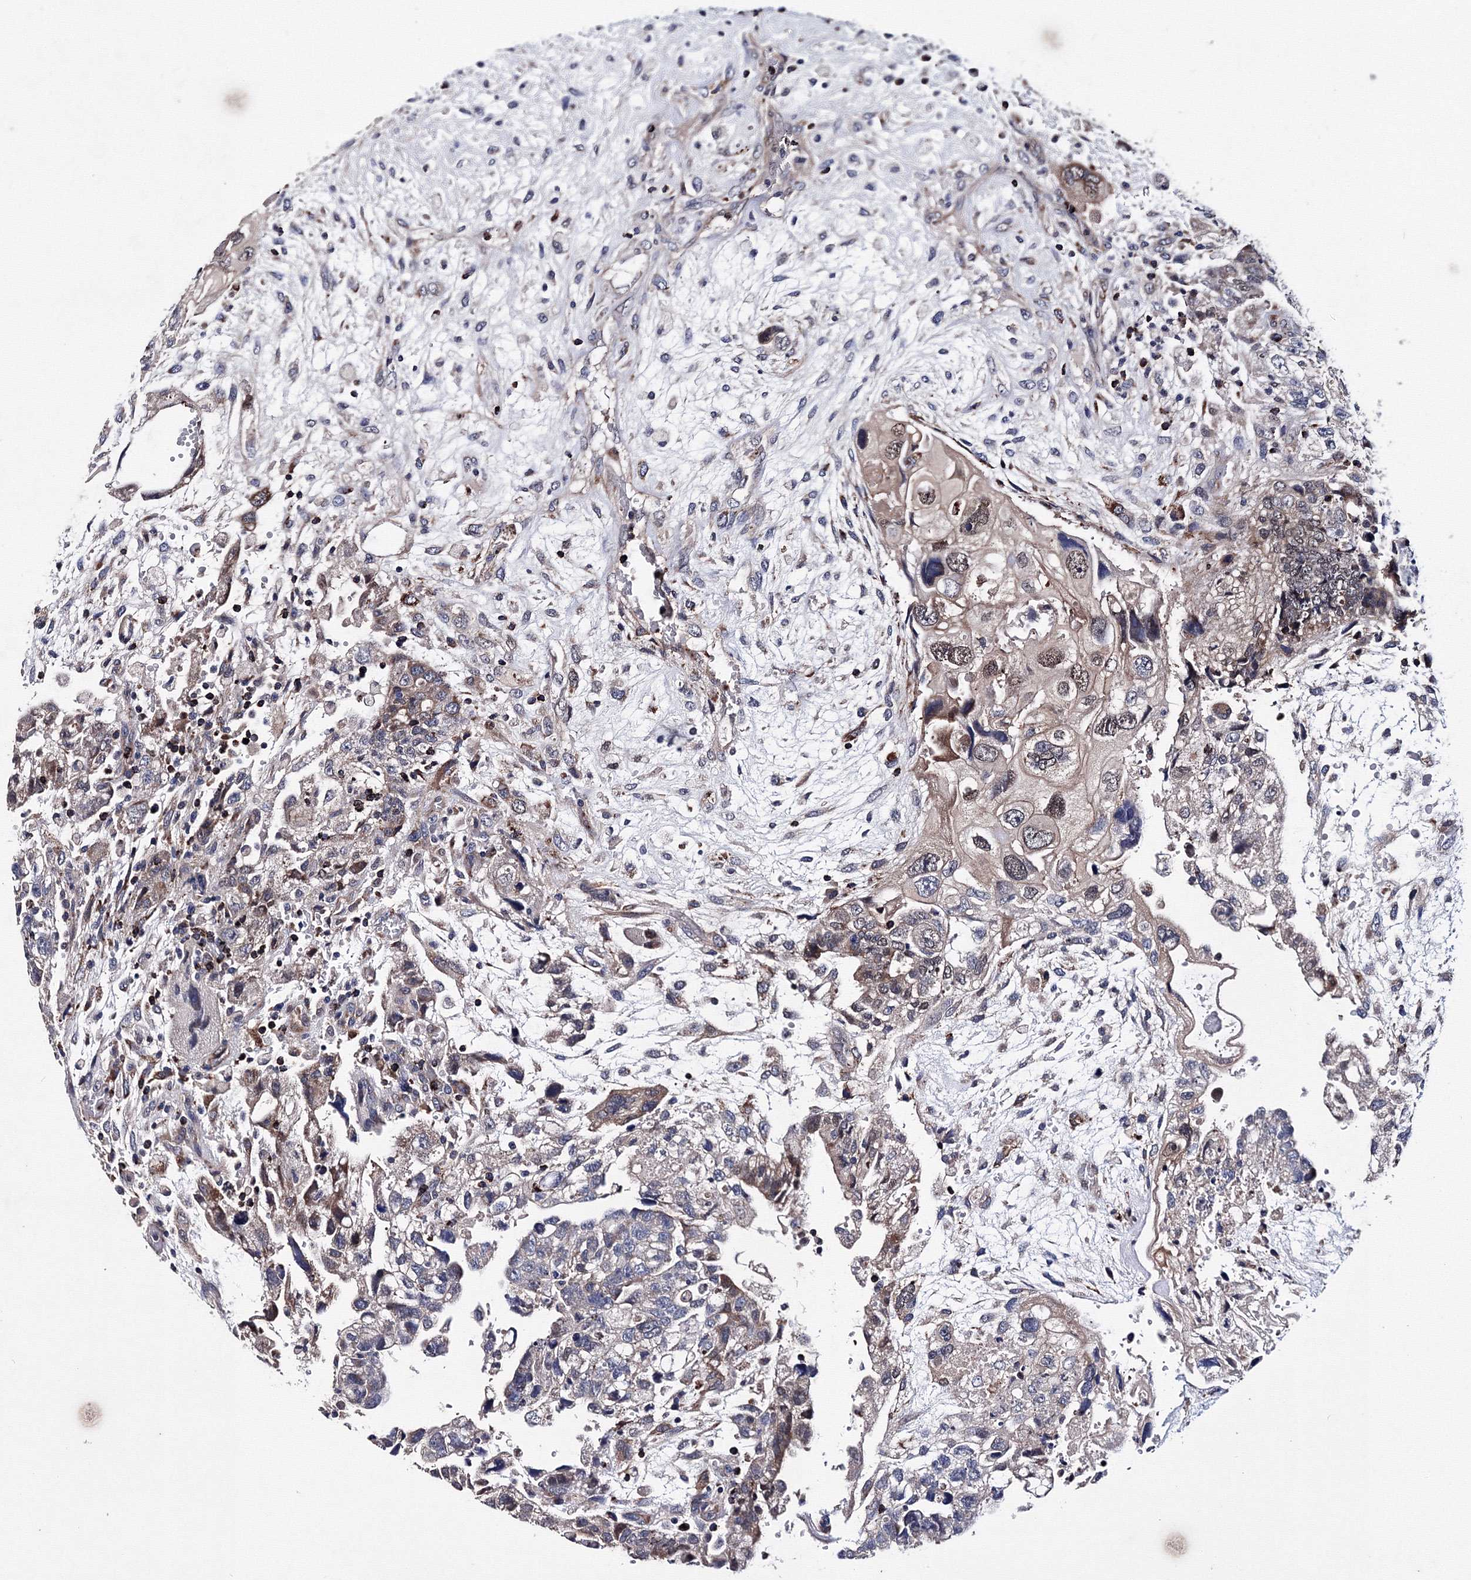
{"staining": {"intensity": "weak", "quantity": "<25%", "location": "cytoplasmic/membranous"}, "tissue": "testis cancer", "cell_type": "Tumor cells", "image_type": "cancer", "snomed": [{"axis": "morphology", "description": "Carcinoma, Embryonal, NOS"}, {"axis": "topography", "description": "Testis"}], "caption": "High magnification brightfield microscopy of testis cancer stained with DAB (brown) and counterstained with hematoxylin (blue): tumor cells show no significant expression.", "gene": "PHYKPL", "patient": {"sex": "male", "age": 36}}